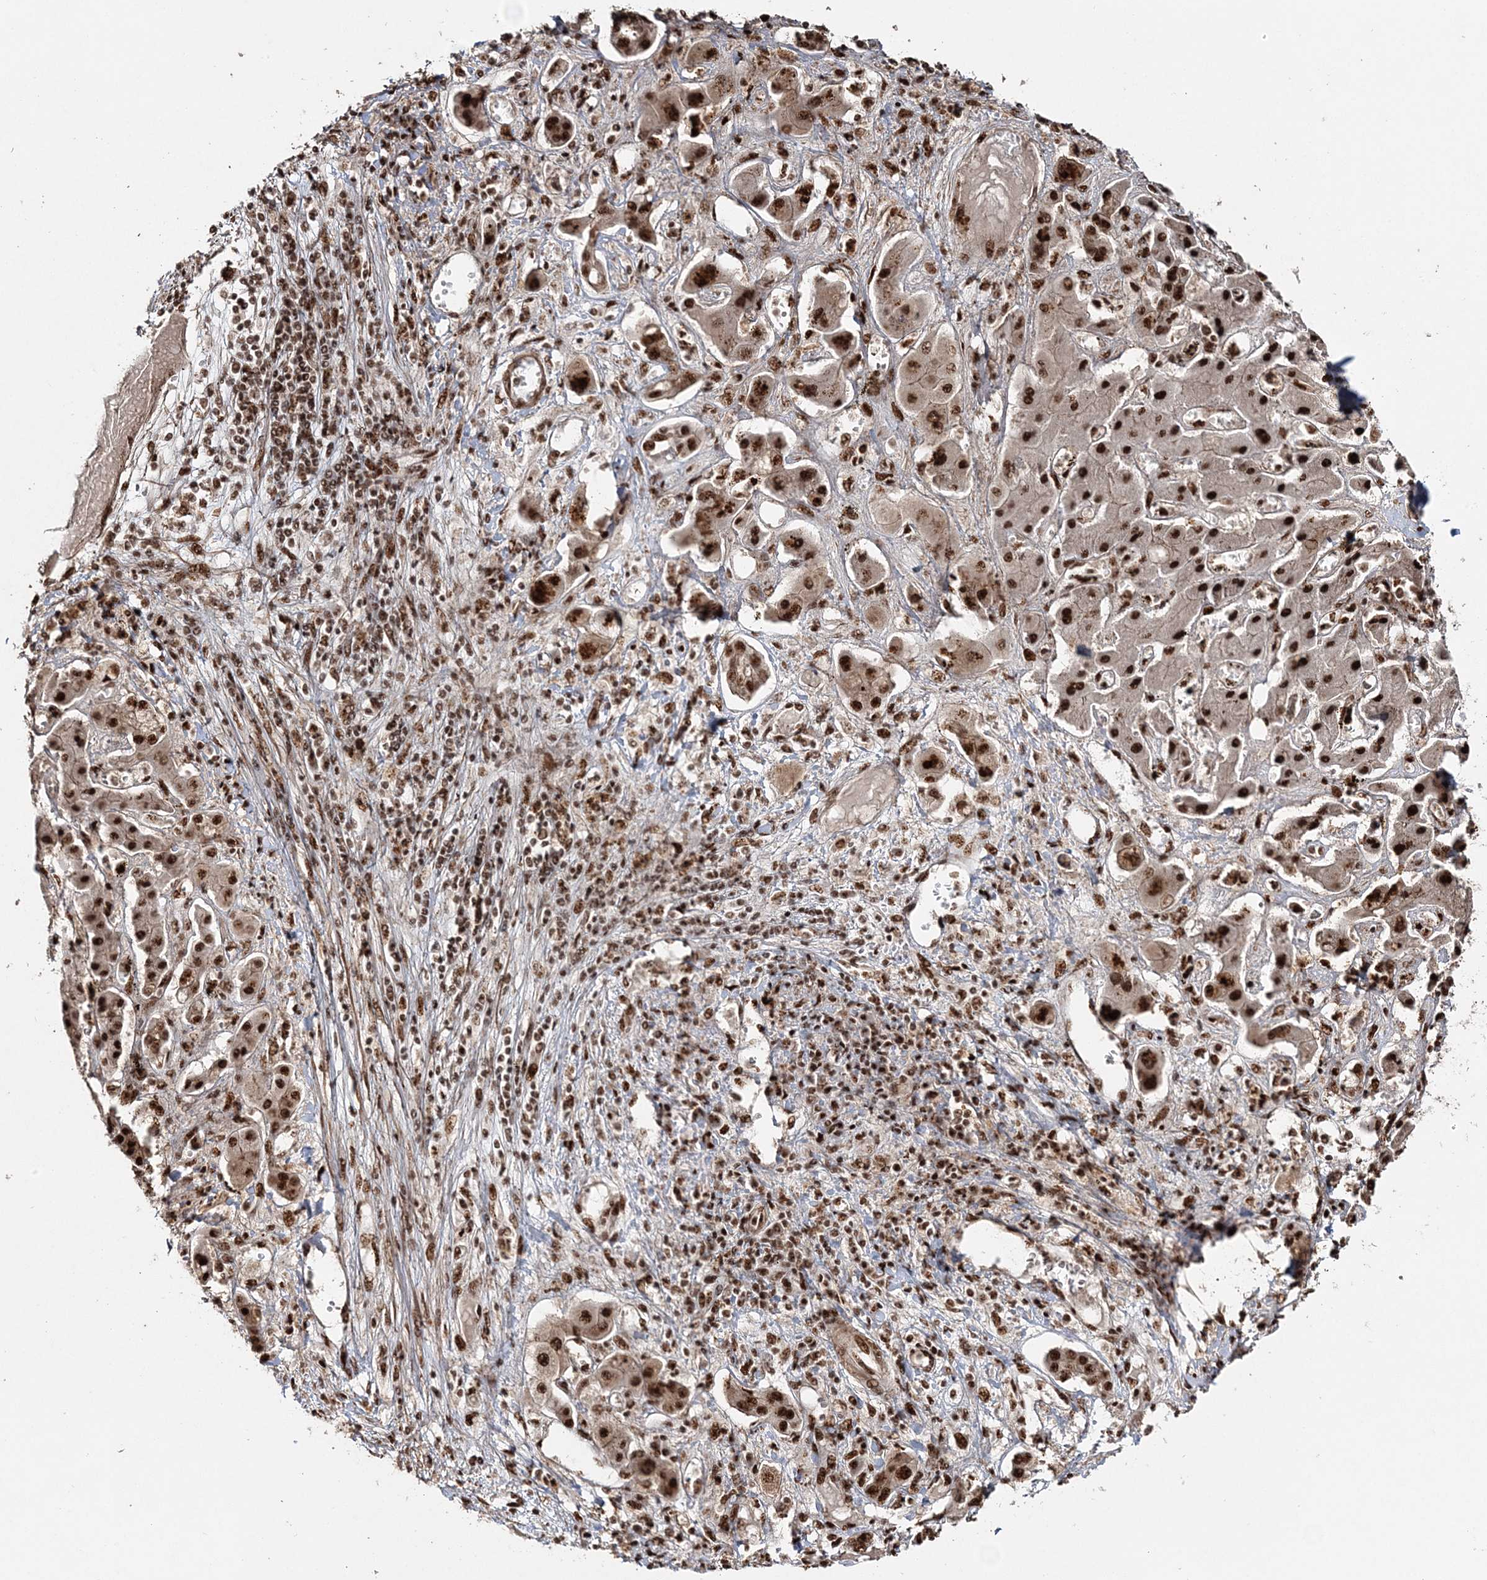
{"staining": {"intensity": "strong", "quantity": ">75%", "location": "nuclear"}, "tissue": "liver cancer", "cell_type": "Tumor cells", "image_type": "cancer", "snomed": [{"axis": "morphology", "description": "Cholangiocarcinoma"}, {"axis": "topography", "description": "Liver"}], "caption": "A histopathology image showing strong nuclear expression in about >75% of tumor cells in liver cancer, as visualized by brown immunohistochemical staining.", "gene": "EXOSC8", "patient": {"sex": "male", "age": 67}}